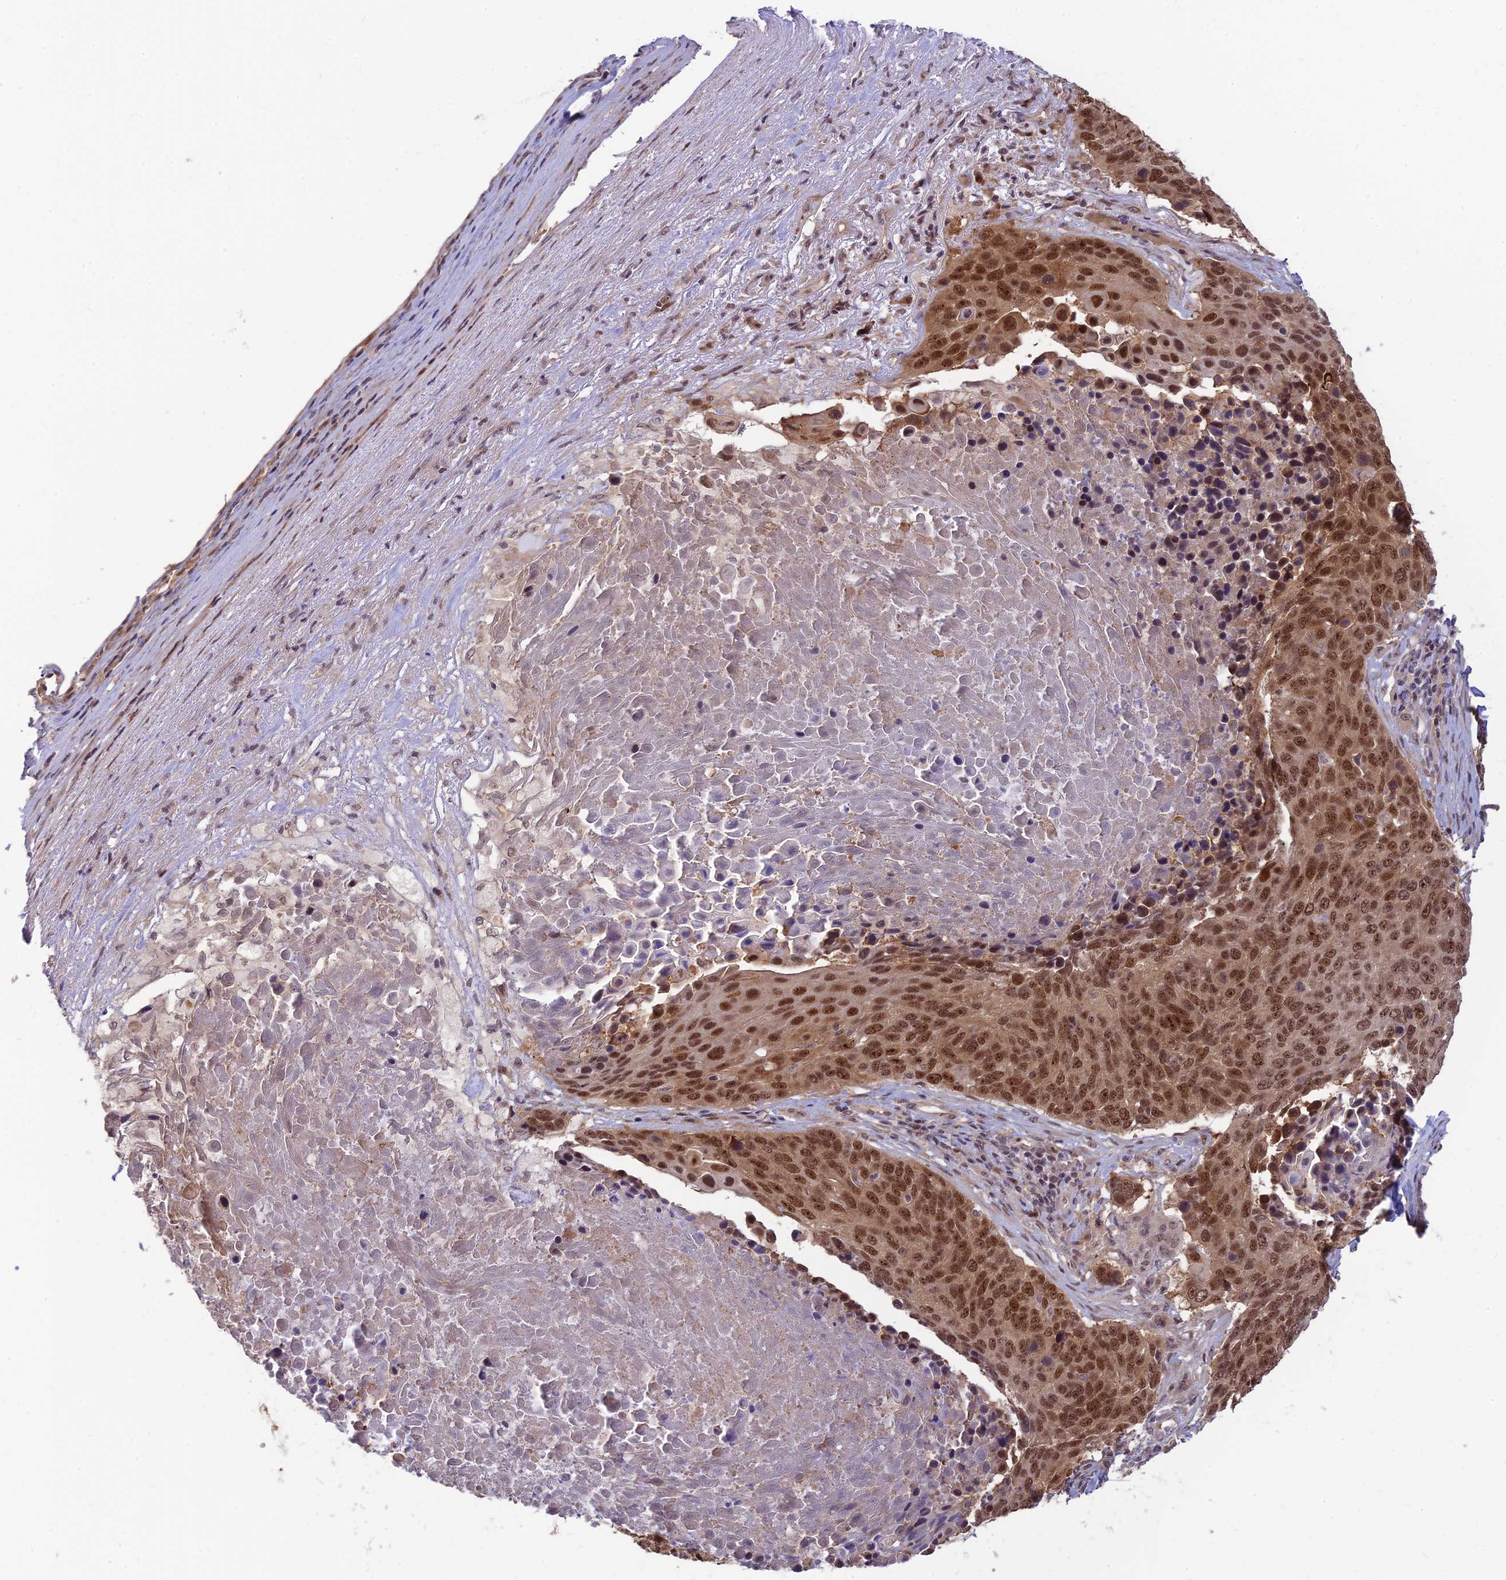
{"staining": {"intensity": "moderate", "quantity": ">75%", "location": "nuclear"}, "tissue": "lung cancer", "cell_type": "Tumor cells", "image_type": "cancer", "snomed": [{"axis": "morphology", "description": "Normal tissue, NOS"}, {"axis": "morphology", "description": "Squamous cell carcinoma, NOS"}, {"axis": "topography", "description": "Lymph node"}, {"axis": "topography", "description": "Lung"}], "caption": "Human lung cancer (squamous cell carcinoma) stained with a protein marker displays moderate staining in tumor cells.", "gene": "ASPDH", "patient": {"sex": "male", "age": 66}}